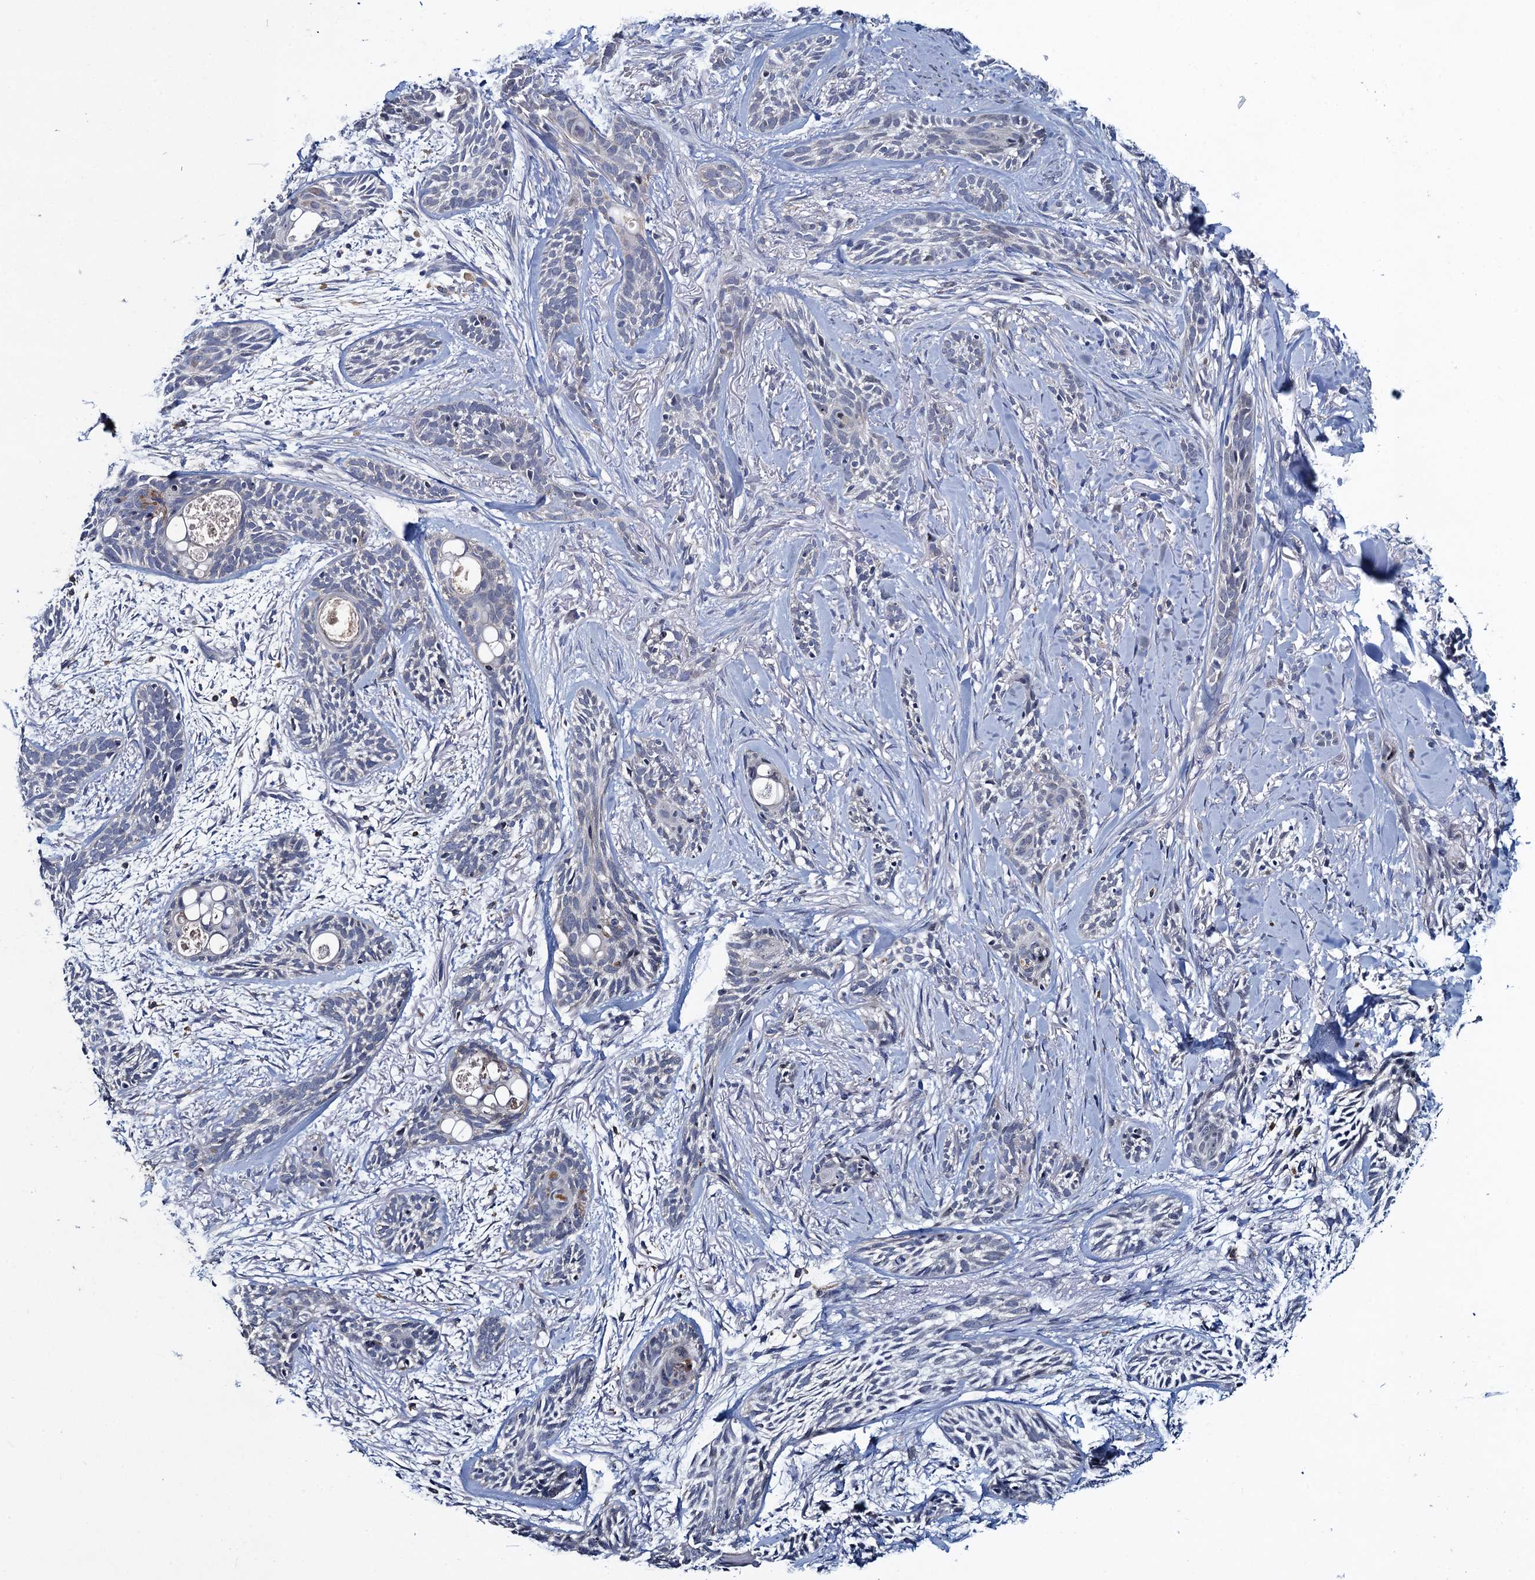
{"staining": {"intensity": "negative", "quantity": "none", "location": "none"}, "tissue": "skin cancer", "cell_type": "Tumor cells", "image_type": "cancer", "snomed": [{"axis": "morphology", "description": "Basal cell carcinoma"}, {"axis": "topography", "description": "Skin"}], "caption": "This is an immunohistochemistry image of basal cell carcinoma (skin). There is no expression in tumor cells.", "gene": "ATOSA", "patient": {"sex": "female", "age": 59}}